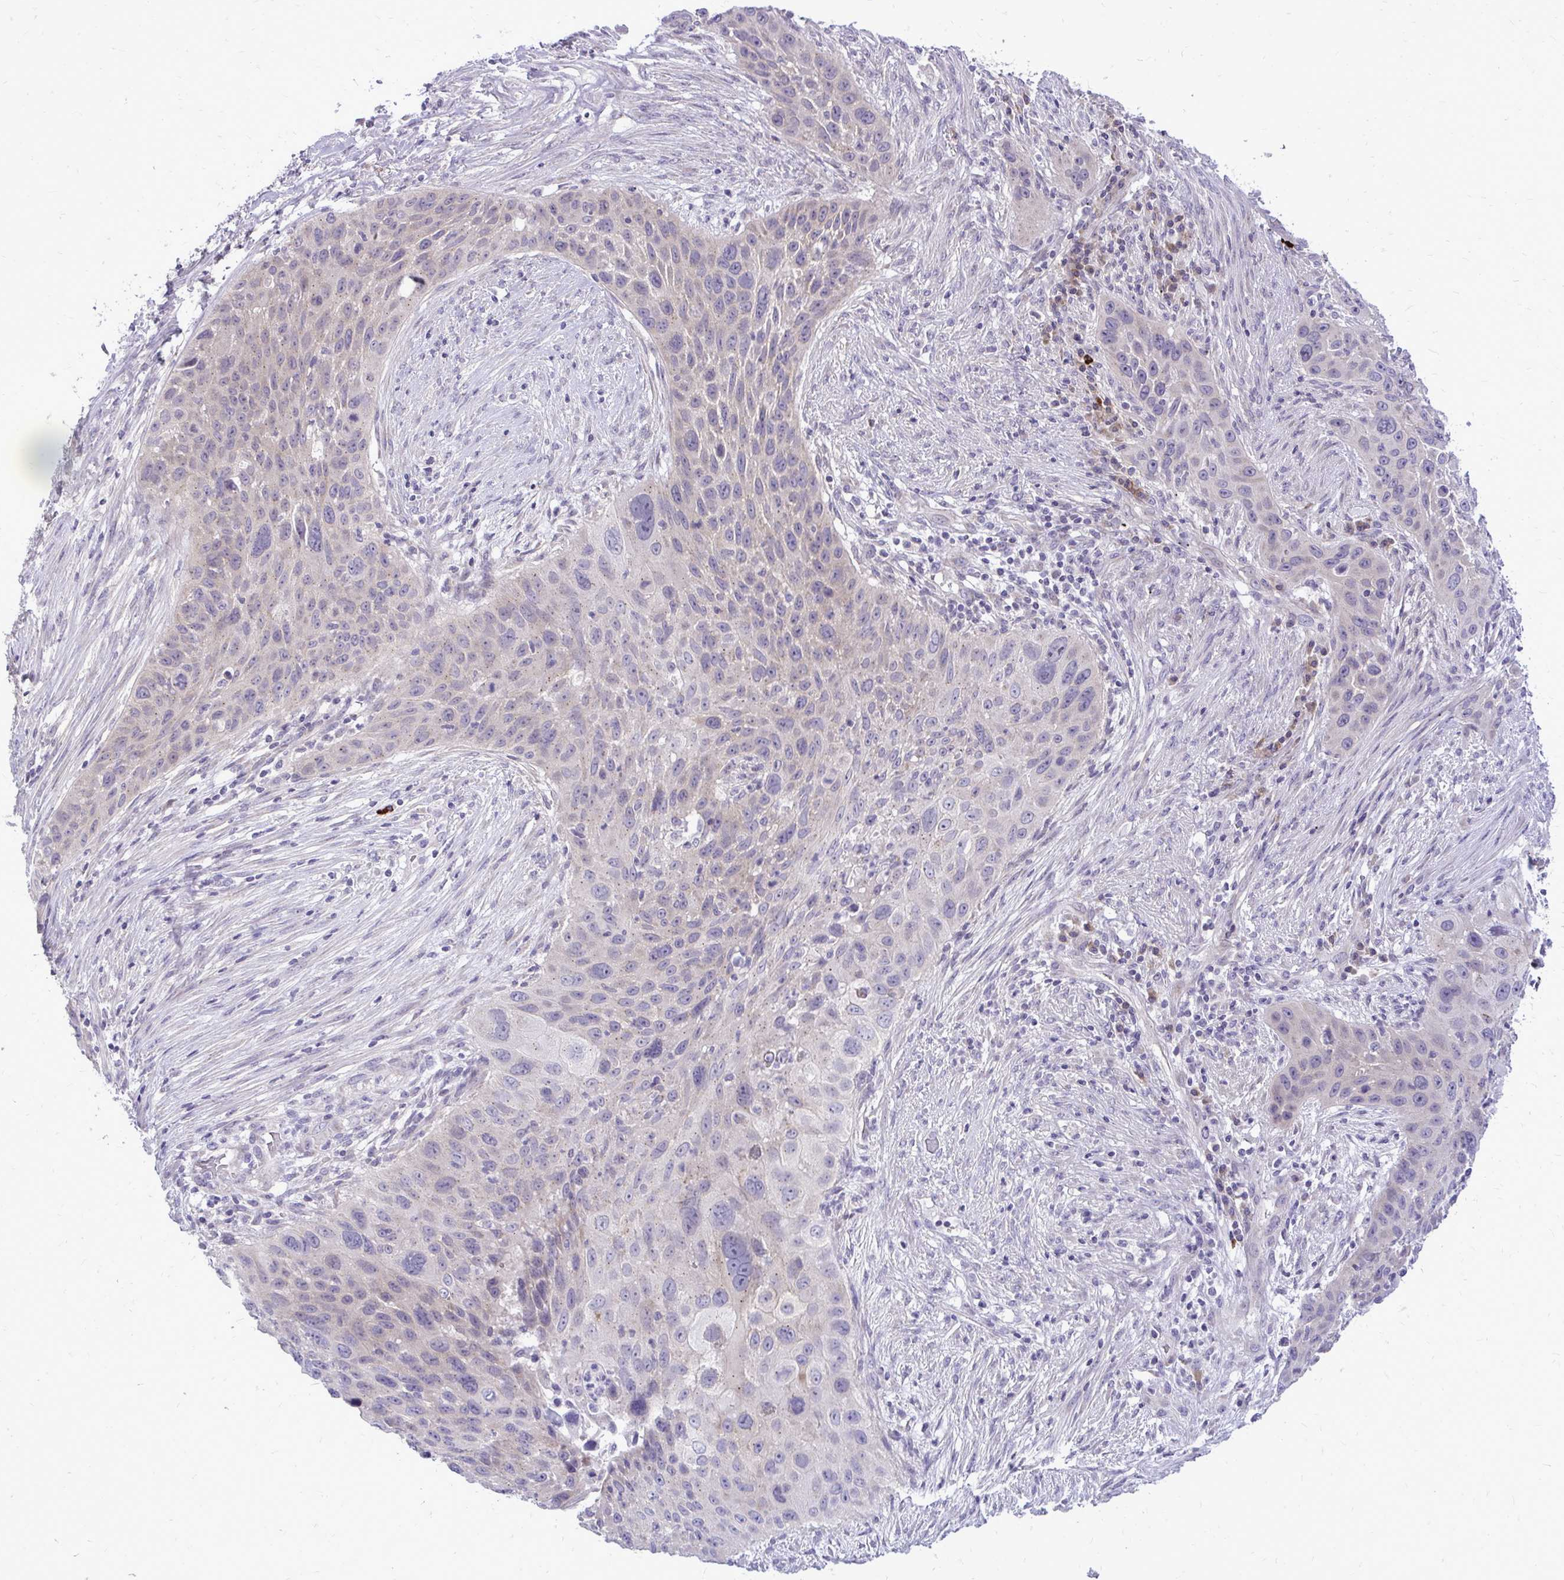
{"staining": {"intensity": "moderate", "quantity": "<25%", "location": "cytoplasmic/membranous"}, "tissue": "lung cancer", "cell_type": "Tumor cells", "image_type": "cancer", "snomed": [{"axis": "morphology", "description": "Squamous cell carcinoma, NOS"}, {"axis": "topography", "description": "Lung"}], "caption": "Immunohistochemical staining of squamous cell carcinoma (lung) shows low levels of moderate cytoplasmic/membranous staining in about <25% of tumor cells.", "gene": "SPTBN2", "patient": {"sex": "male", "age": 63}}